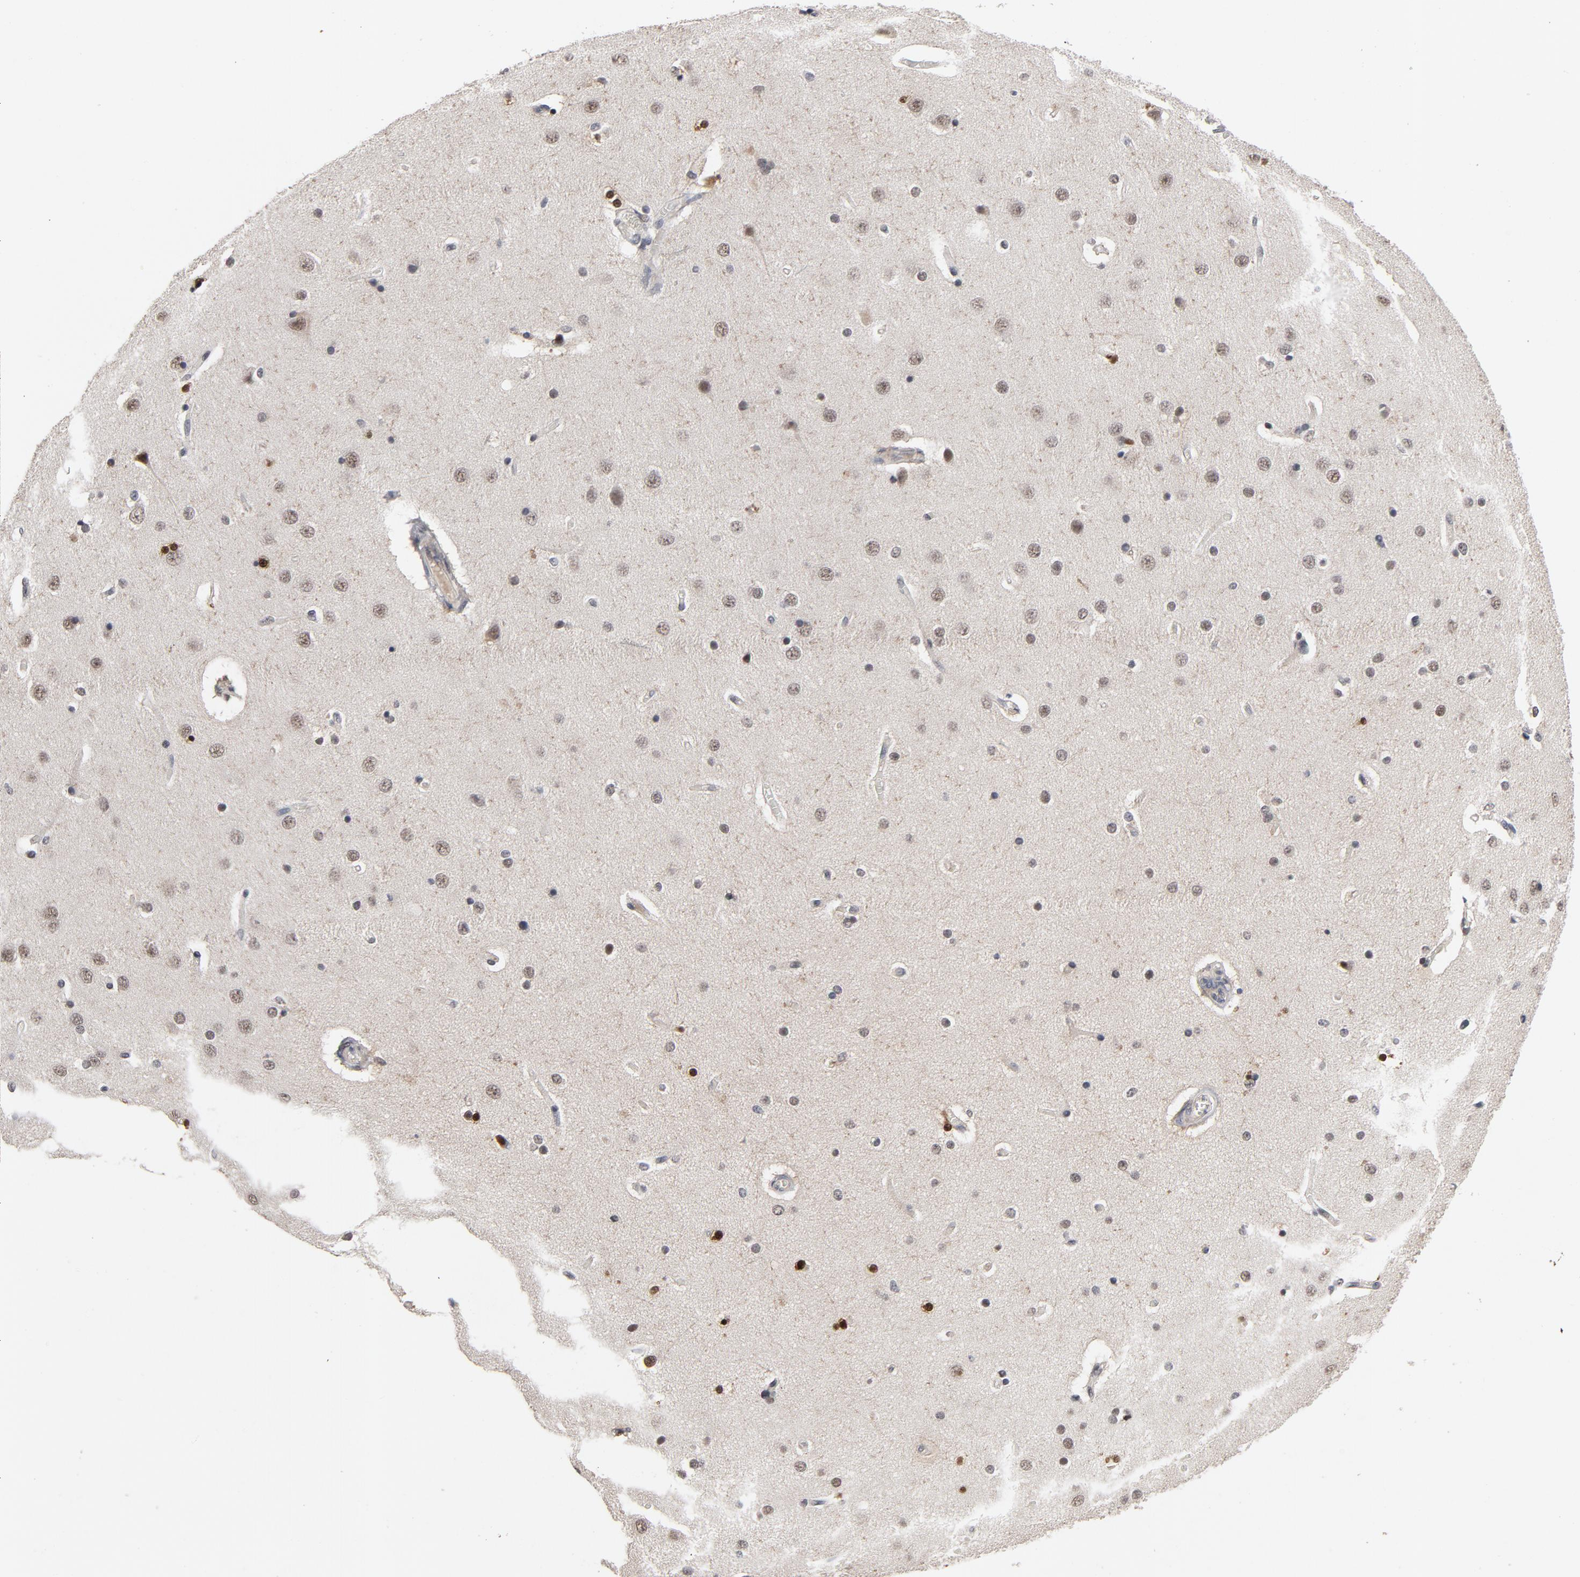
{"staining": {"intensity": "negative", "quantity": "none", "location": "none"}, "tissue": "cerebral cortex", "cell_type": "Endothelial cells", "image_type": "normal", "snomed": [{"axis": "morphology", "description": "Normal tissue, NOS"}, {"axis": "topography", "description": "Cerebral cortex"}], "caption": "Immunohistochemistry of benign cerebral cortex demonstrates no expression in endothelial cells.", "gene": "RTL5", "patient": {"sex": "female", "age": 54}}